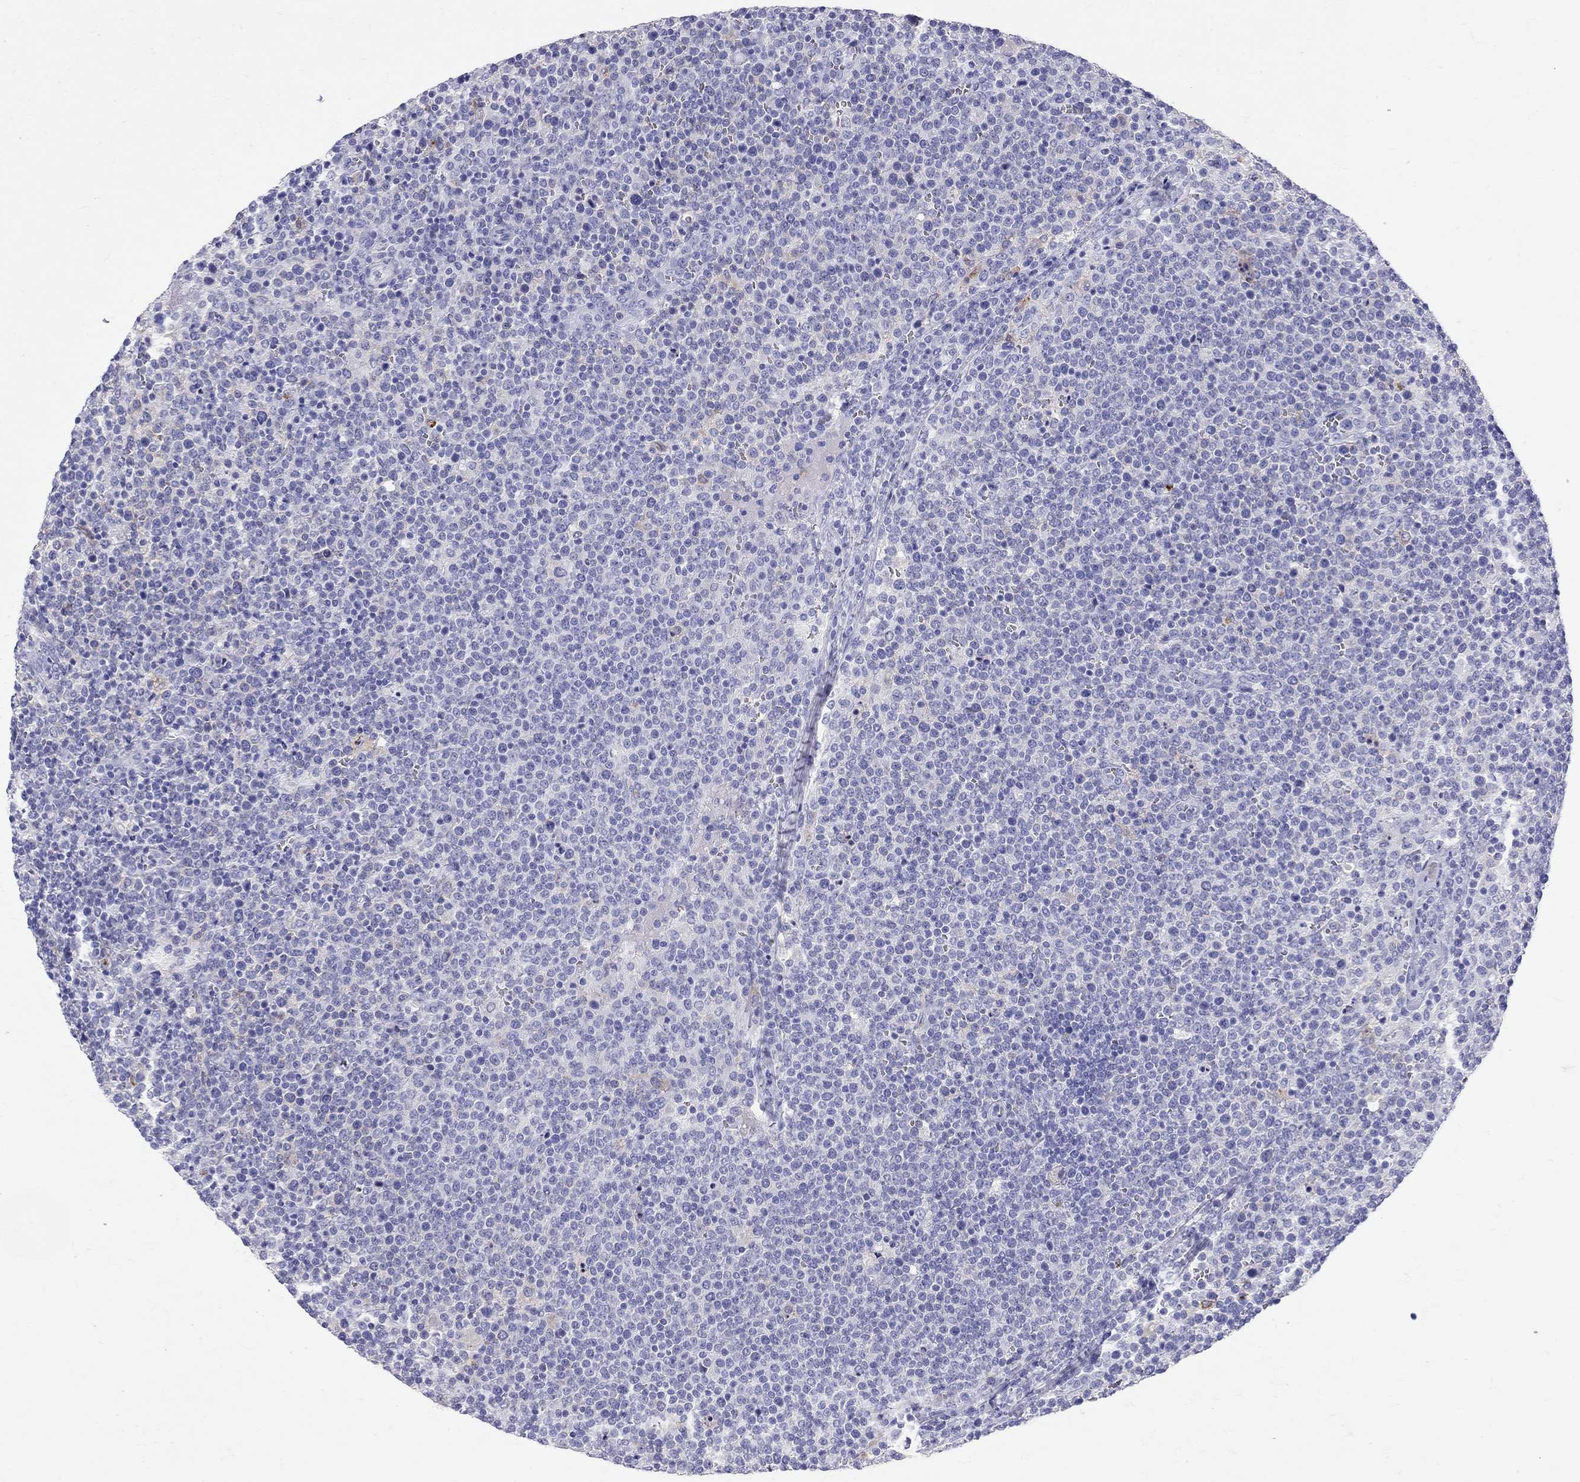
{"staining": {"intensity": "negative", "quantity": "none", "location": "none"}, "tissue": "lymphoma", "cell_type": "Tumor cells", "image_type": "cancer", "snomed": [{"axis": "morphology", "description": "Malignant lymphoma, non-Hodgkin's type, High grade"}, {"axis": "topography", "description": "Lymph node"}], "caption": "Immunohistochemistry of malignant lymphoma, non-Hodgkin's type (high-grade) displays no expression in tumor cells.", "gene": "HLA-DQB2", "patient": {"sex": "male", "age": 61}}